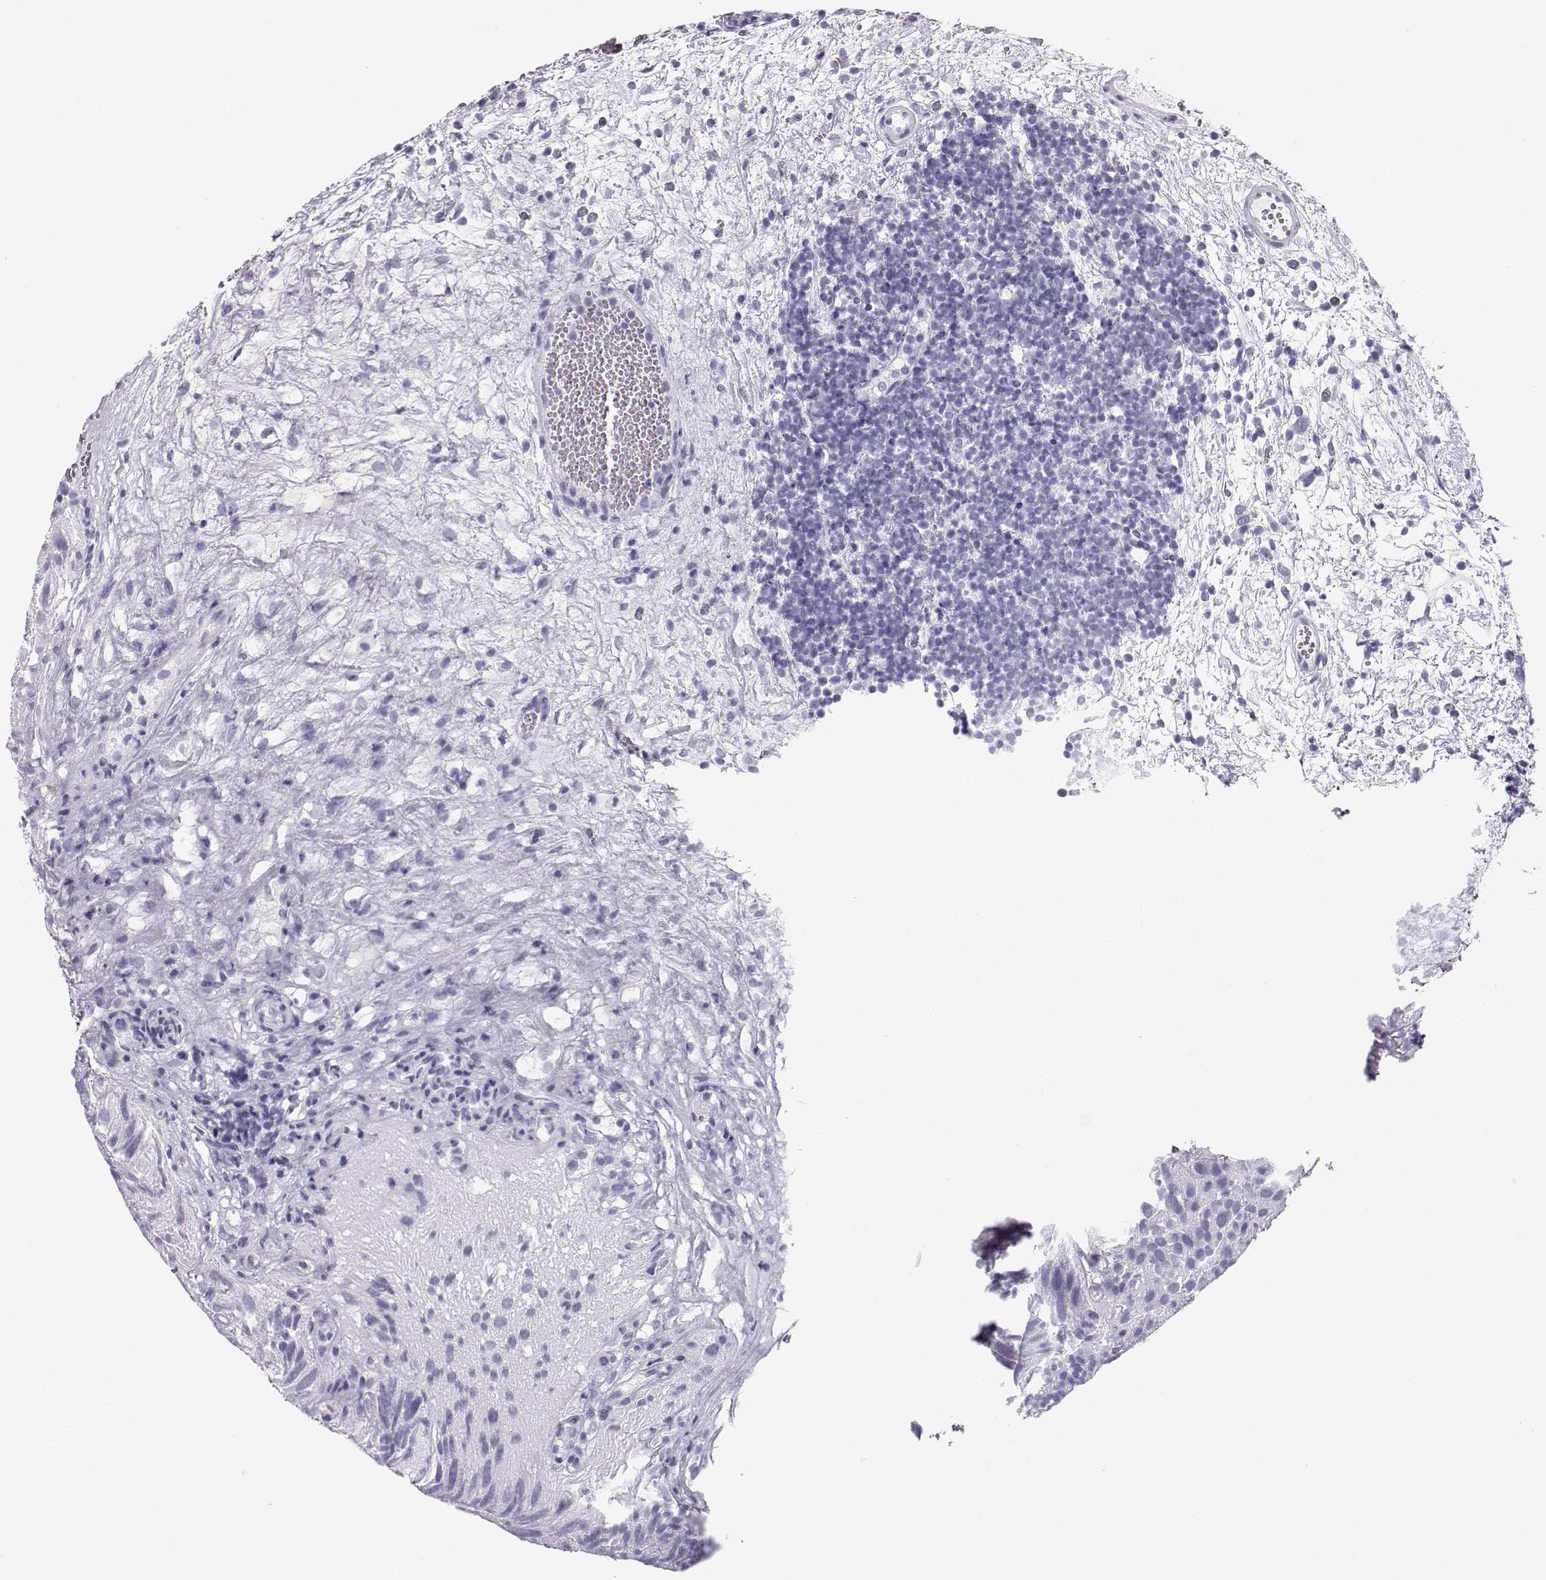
{"staining": {"intensity": "negative", "quantity": "none", "location": "none"}, "tissue": "urothelial cancer", "cell_type": "Tumor cells", "image_type": "cancer", "snomed": [{"axis": "morphology", "description": "Urothelial carcinoma, Low grade"}, {"axis": "topography", "description": "Urinary bladder"}], "caption": "This is a image of immunohistochemistry staining of urothelial cancer, which shows no positivity in tumor cells.", "gene": "RD3", "patient": {"sex": "female", "age": 69}}